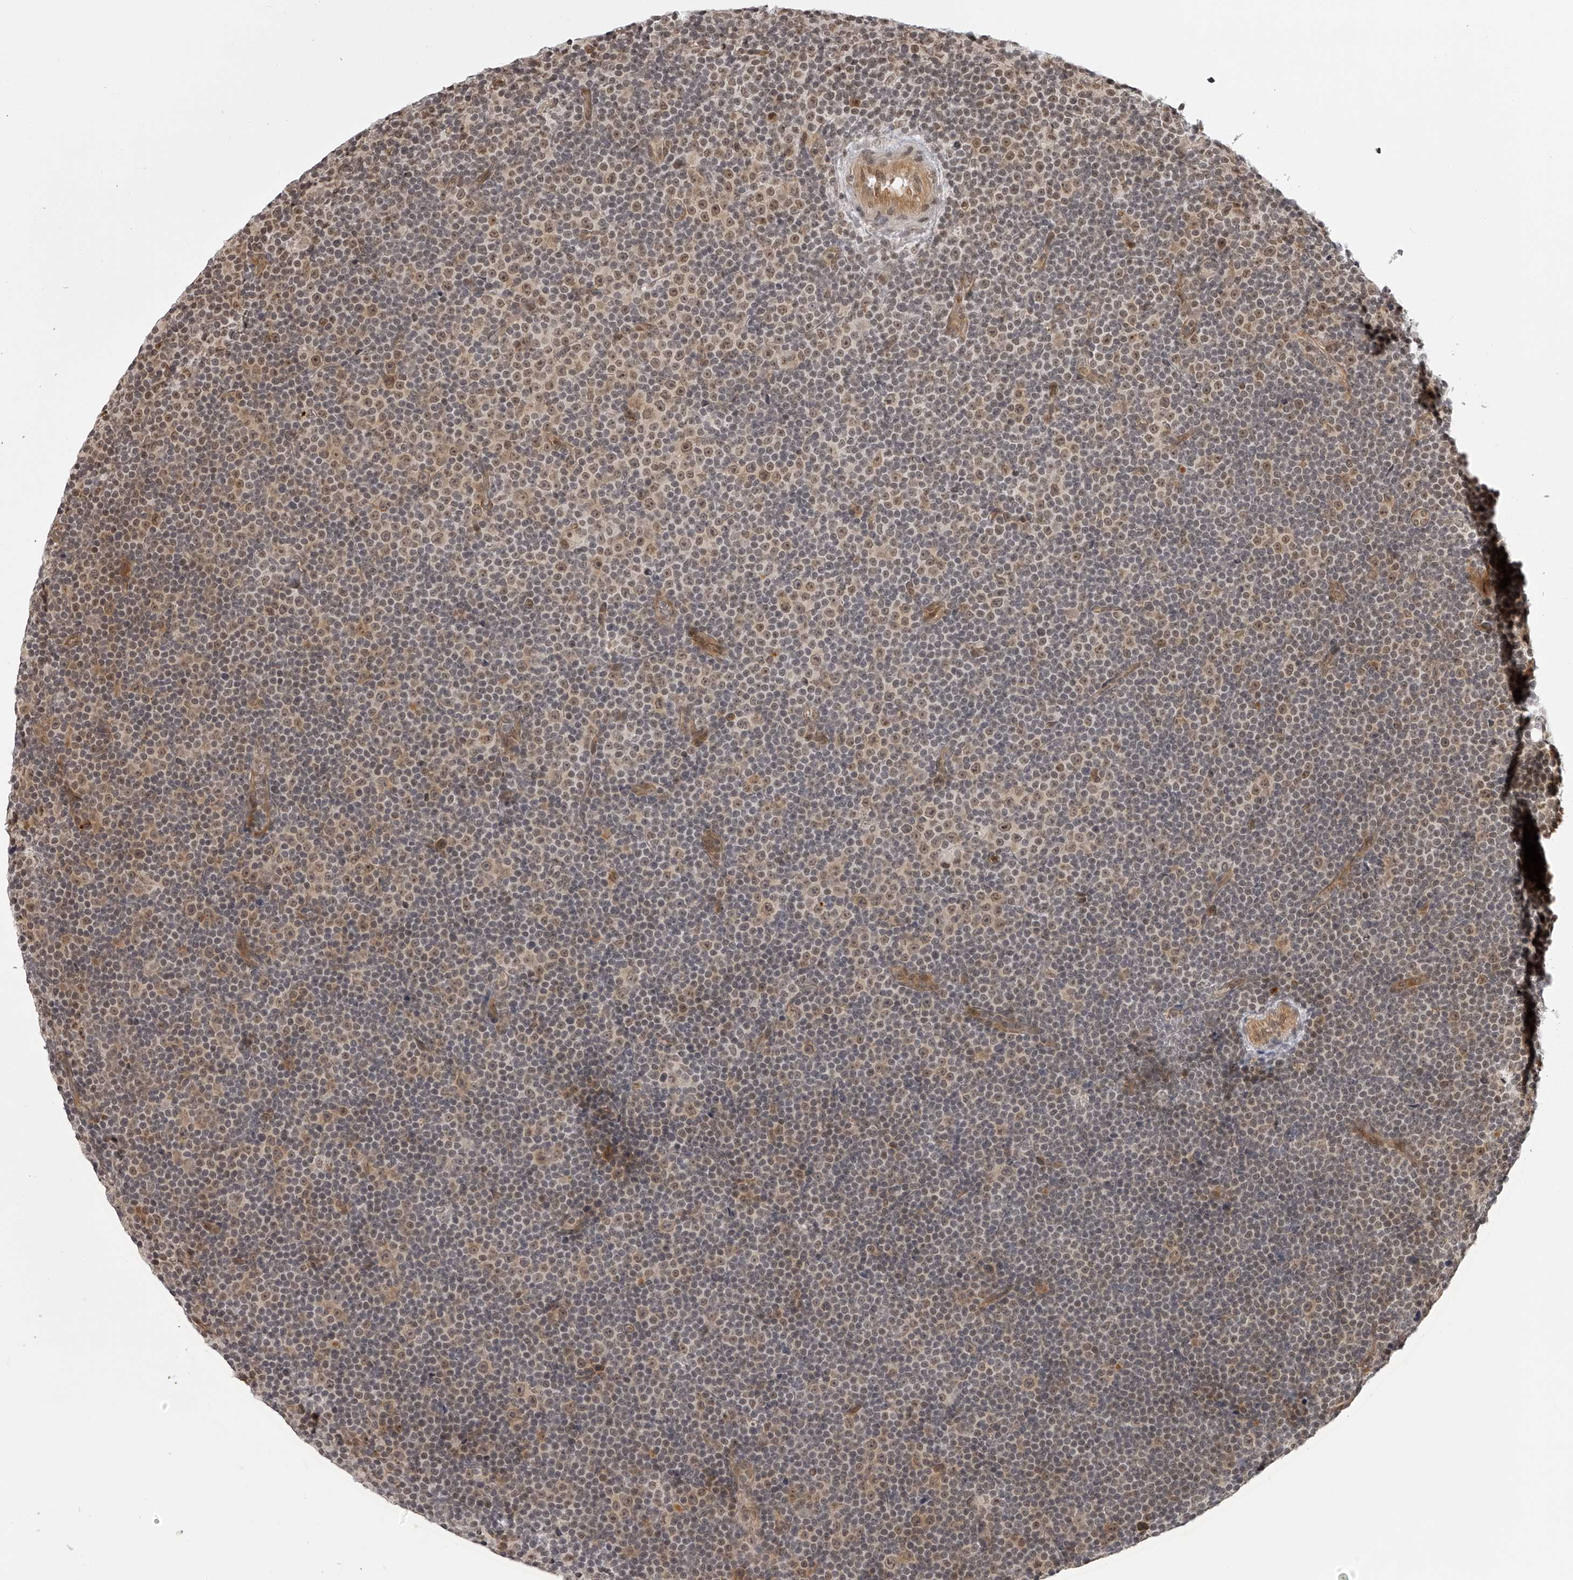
{"staining": {"intensity": "moderate", "quantity": ">75%", "location": "nuclear"}, "tissue": "lymphoma", "cell_type": "Tumor cells", "image_type": "cancer", "snomed": [{"axis": "morphology", "description": "Malignant lymphoma, non-Hodgkin's type, Low grade"}, {"axis": "topography", "description": "Lymph node"}], "caption": "This photomicrograph shows immunohistochemistry (IHC) staining of human lymphoma, with medium moderate nuclear staining in about >75% of tumor cells.", "gene": "ODF2L", "patient": {"sex": "female", "age": 67}}